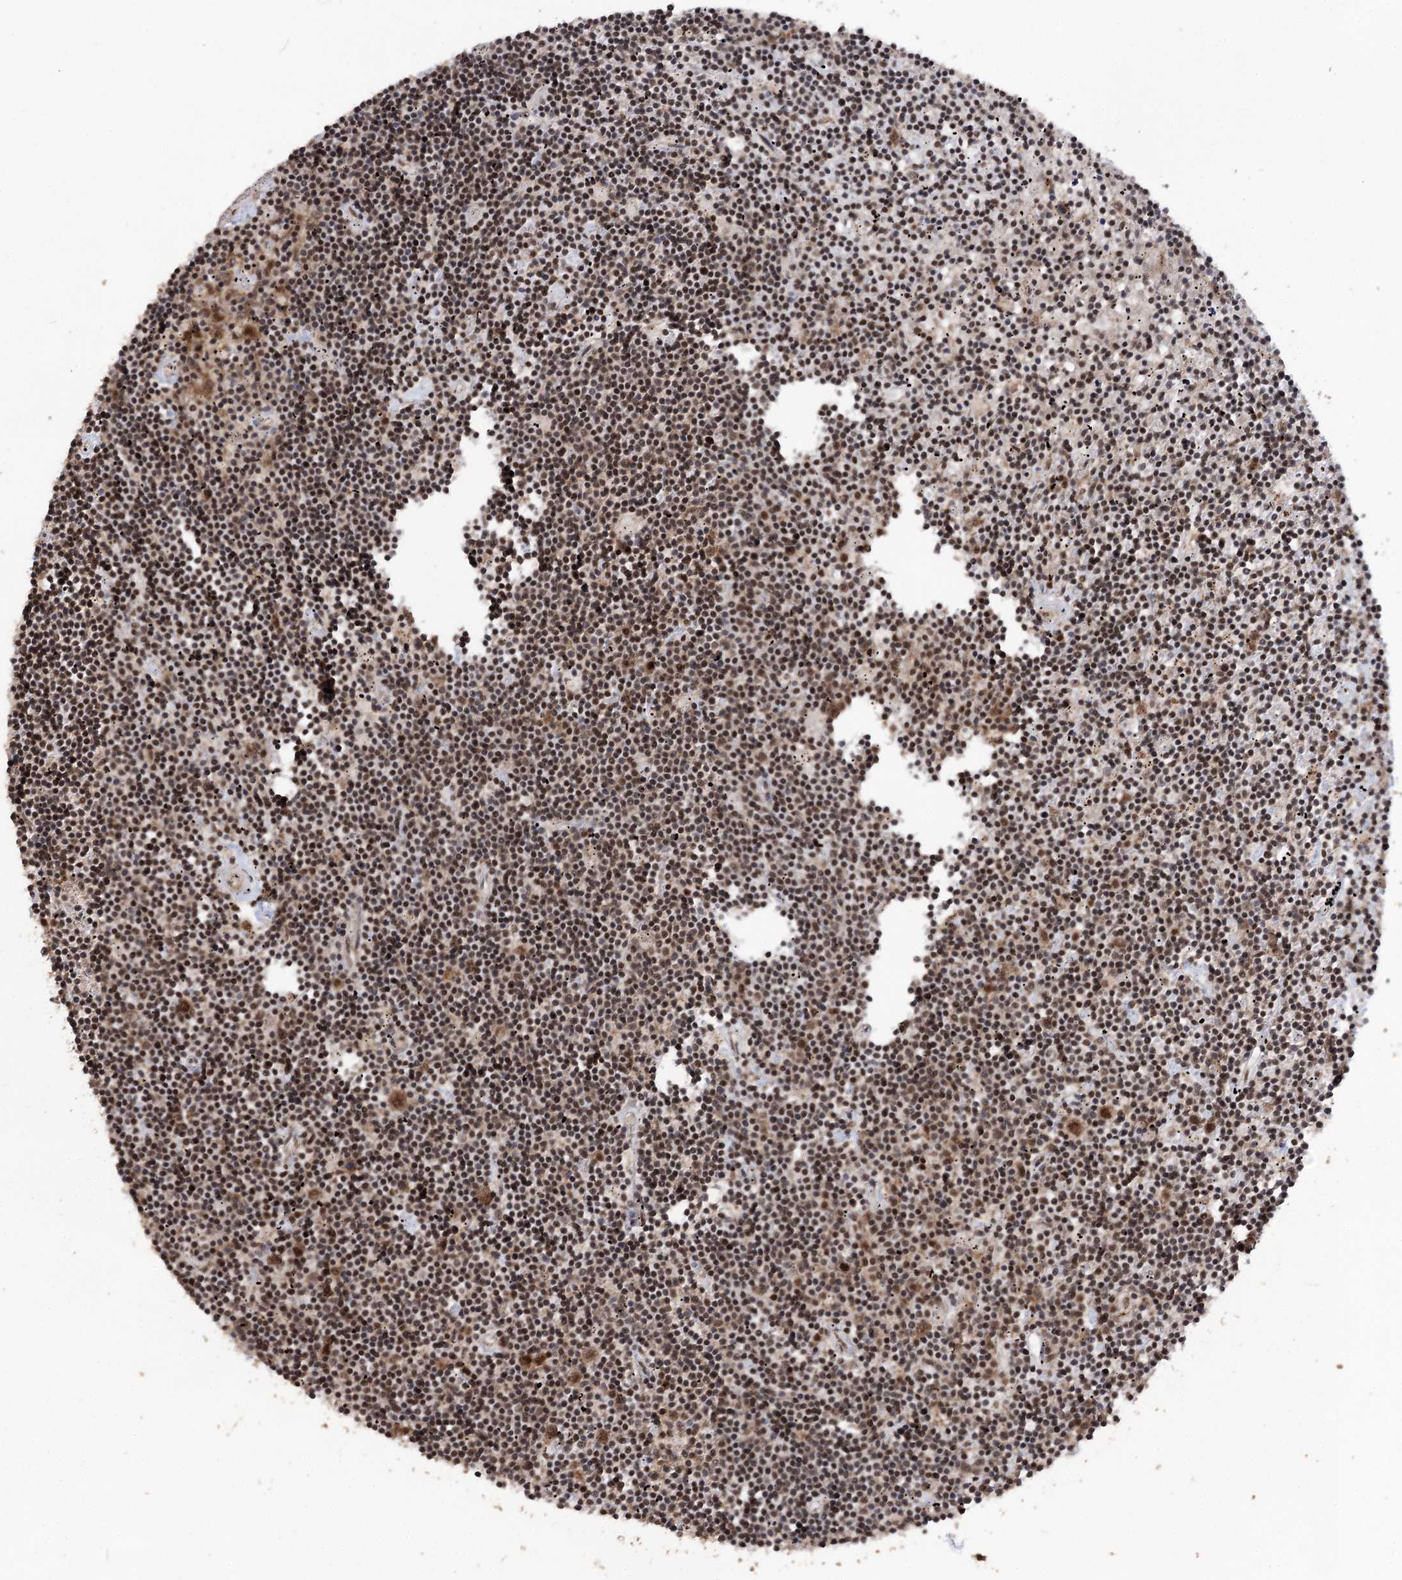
{"staining": {"intensity": "moderate", "quantity": ">75%", "location": "nuclear"}, "tissue": "lymphoma", "cell_type": "Tumor cells", "image_type": "cancer", "snomed": [{"axis": "morphology", "description": "Malignant lymphoma, non-Hodgkin's type, Low grade"}, {"axis": "topography", "description": "Spleen"}], "caption": "Malignant lymphoma, non-Hodgkin's type (low-grade) stained with immunohistochemistry demonstrates moderate nuclear expression in approximately >75% of tumor cells.", "gene": "U2SURP", "patient": {"sex": "male", "age": 76}}